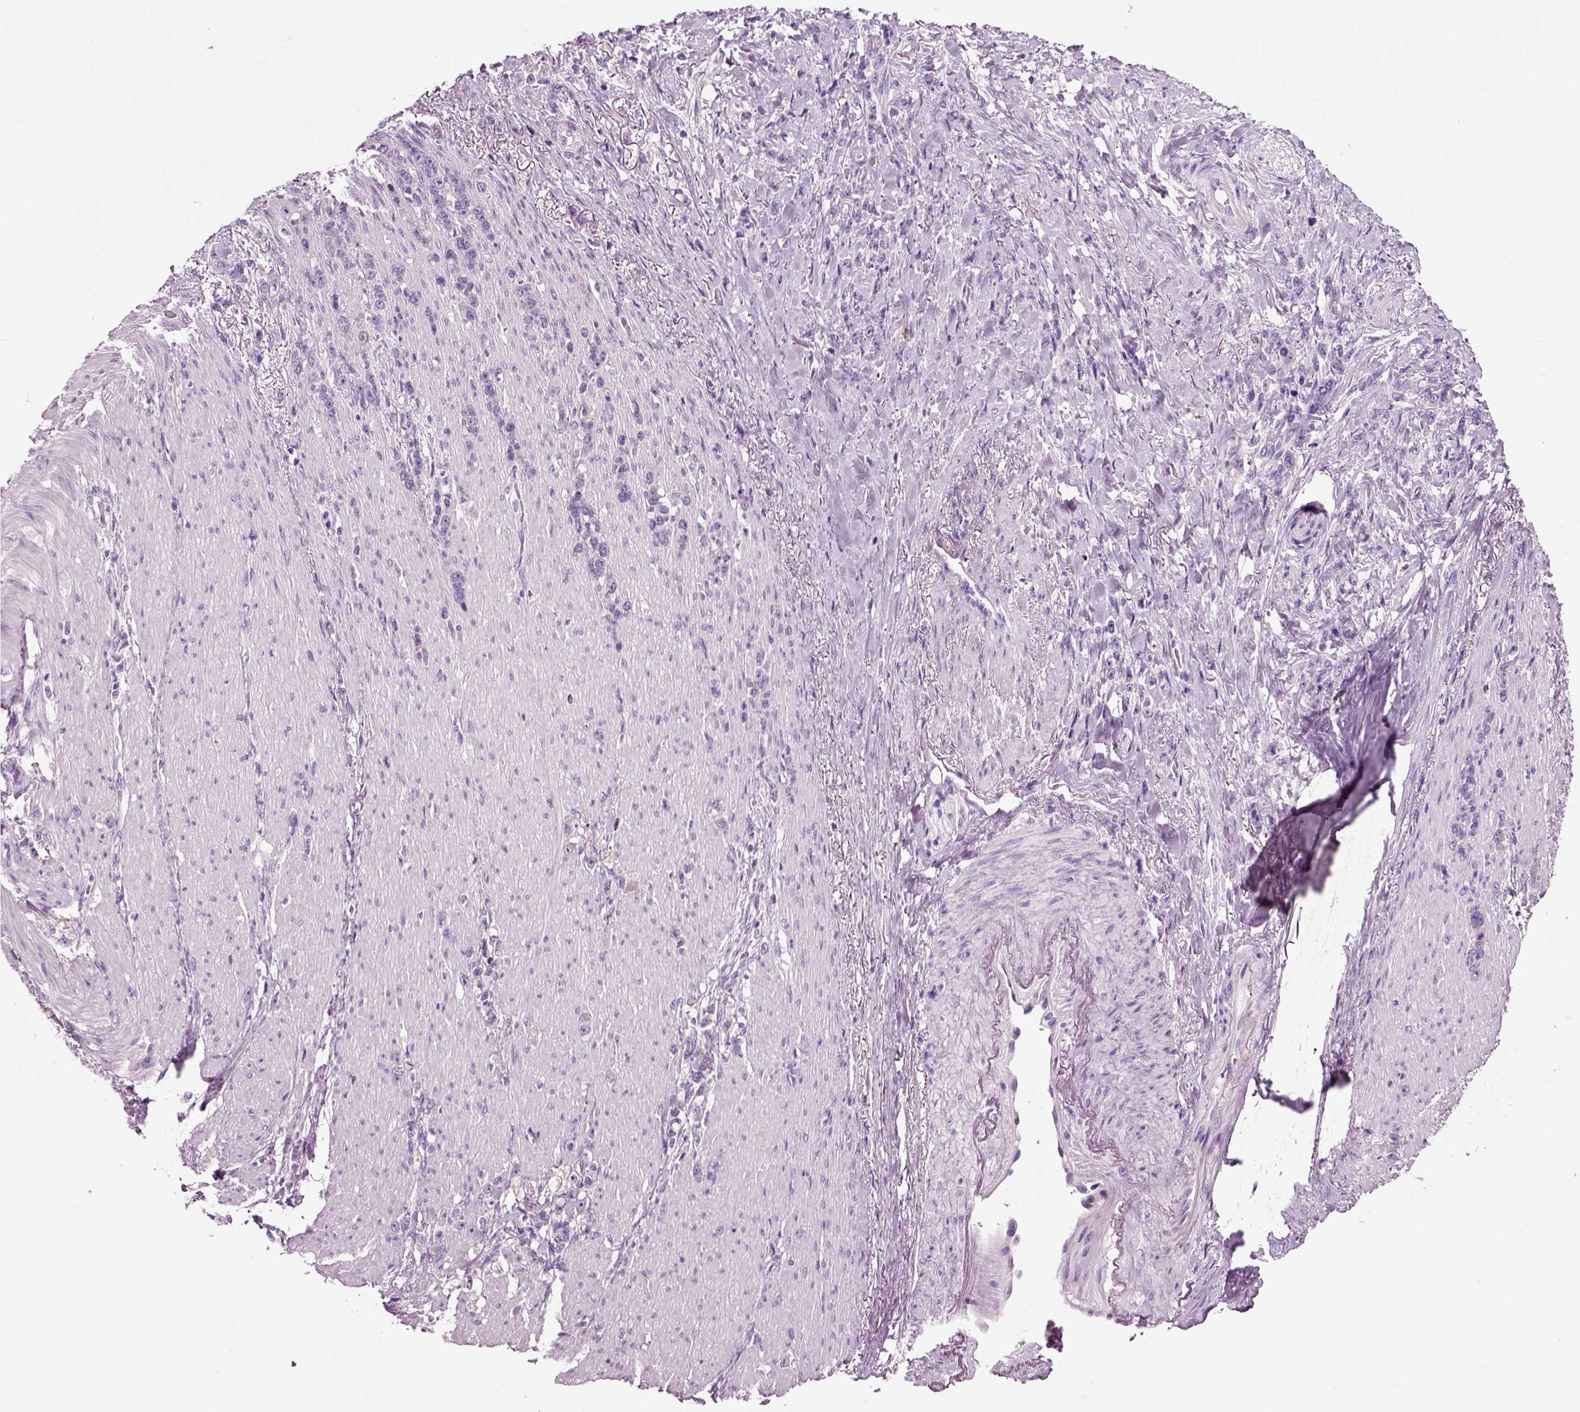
{"staining": {"intensity": "negative", "quantity": "none", "location": "none"}, "tissue": "stomach cancer", "cell_type": "Tumor cells", "image_type": "cancer", "snomed": [{"axis": "morphology", "description": "Adenocarcinoma, NOS"}, {"axis": "topography", "description": "Stomach, lower"}], "caption": "Image shows no protein expression in tumor cells of stomach cancer tissue.", "gene": "DNAH10", "patient": {"sex": "male", "age": 88}}